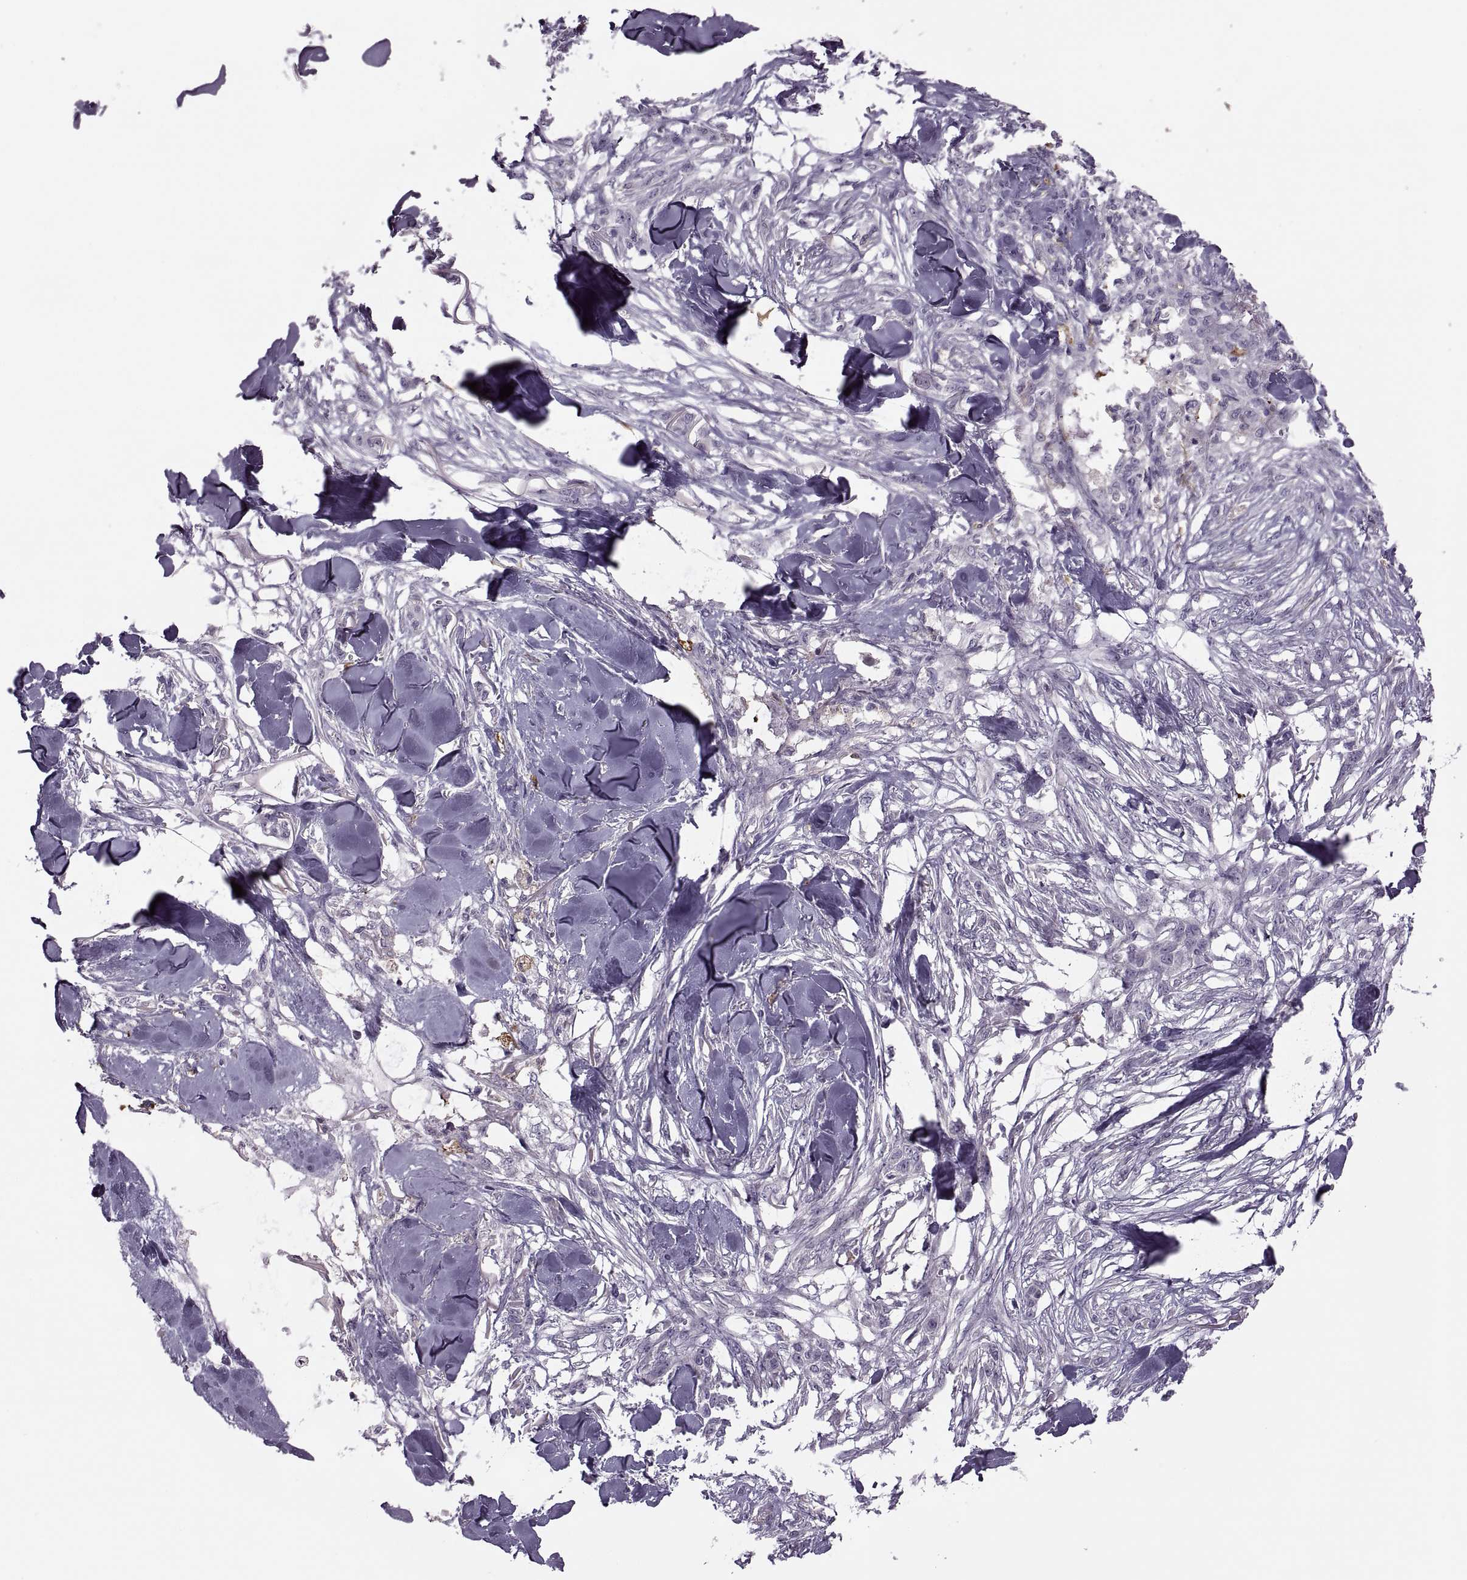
{"staining": {"intensity": "negative", "quantity": "none", "location": "none"}, "tissue": "skin cancer", "cell_type": "Tumor cells", "image_type": "cancer", "snomed": [{"axis": "morphology", "description": "Squamous cell carcinoma, NOS"}, {"axis": "topography", "description": "Skin"}], "caption": "This is an immunohistochemistry (IHC) photomicrograph of skin cancer. There is no staining in tumor cells.", "gene": "H2AP", "patient": {"sex": "female", "age": 59}}